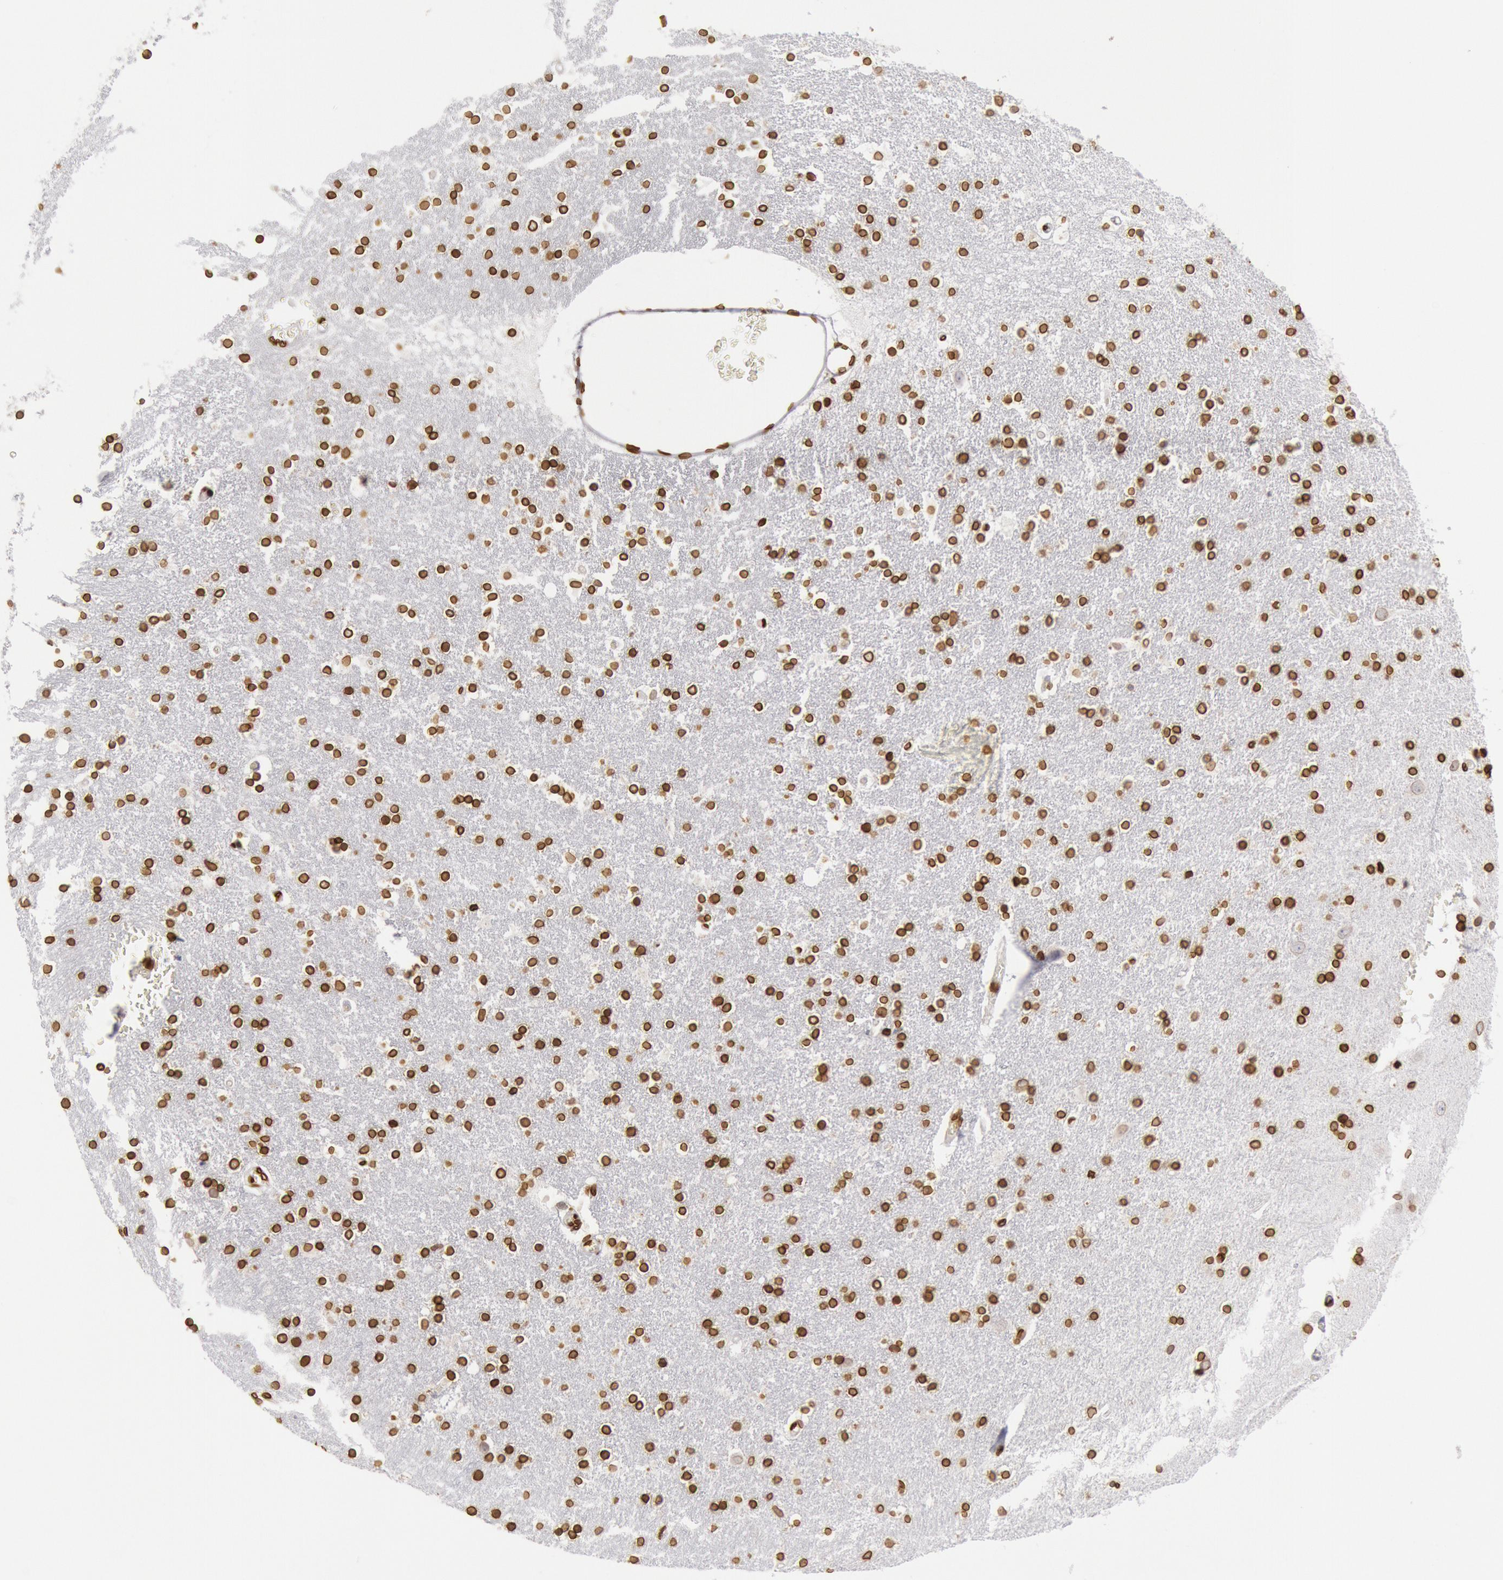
{"staining": {"intensity": "strong", "quantity": ">75%", "location": "nuclear"}, "tissue": "caudate", "cell_type": "Glial cells", "image_type": "normal", "snomed": [{"axis": "morphology", "description": "Normal tissue, NOS"}, {"axis": "topography", "description": "Lateral ventricle wall"}], "caption": "Immunohistochemistry (IHC) of unremarkable caudate displays high levels of strong nuclear staining in about >75% of glial cells. (Stains: DAB in brown, nuclei in blue, Microscopy: brightfield microscopy at high magnification).", "gene": "SUN2", "patient": {"sex": "female", "age": 54}}